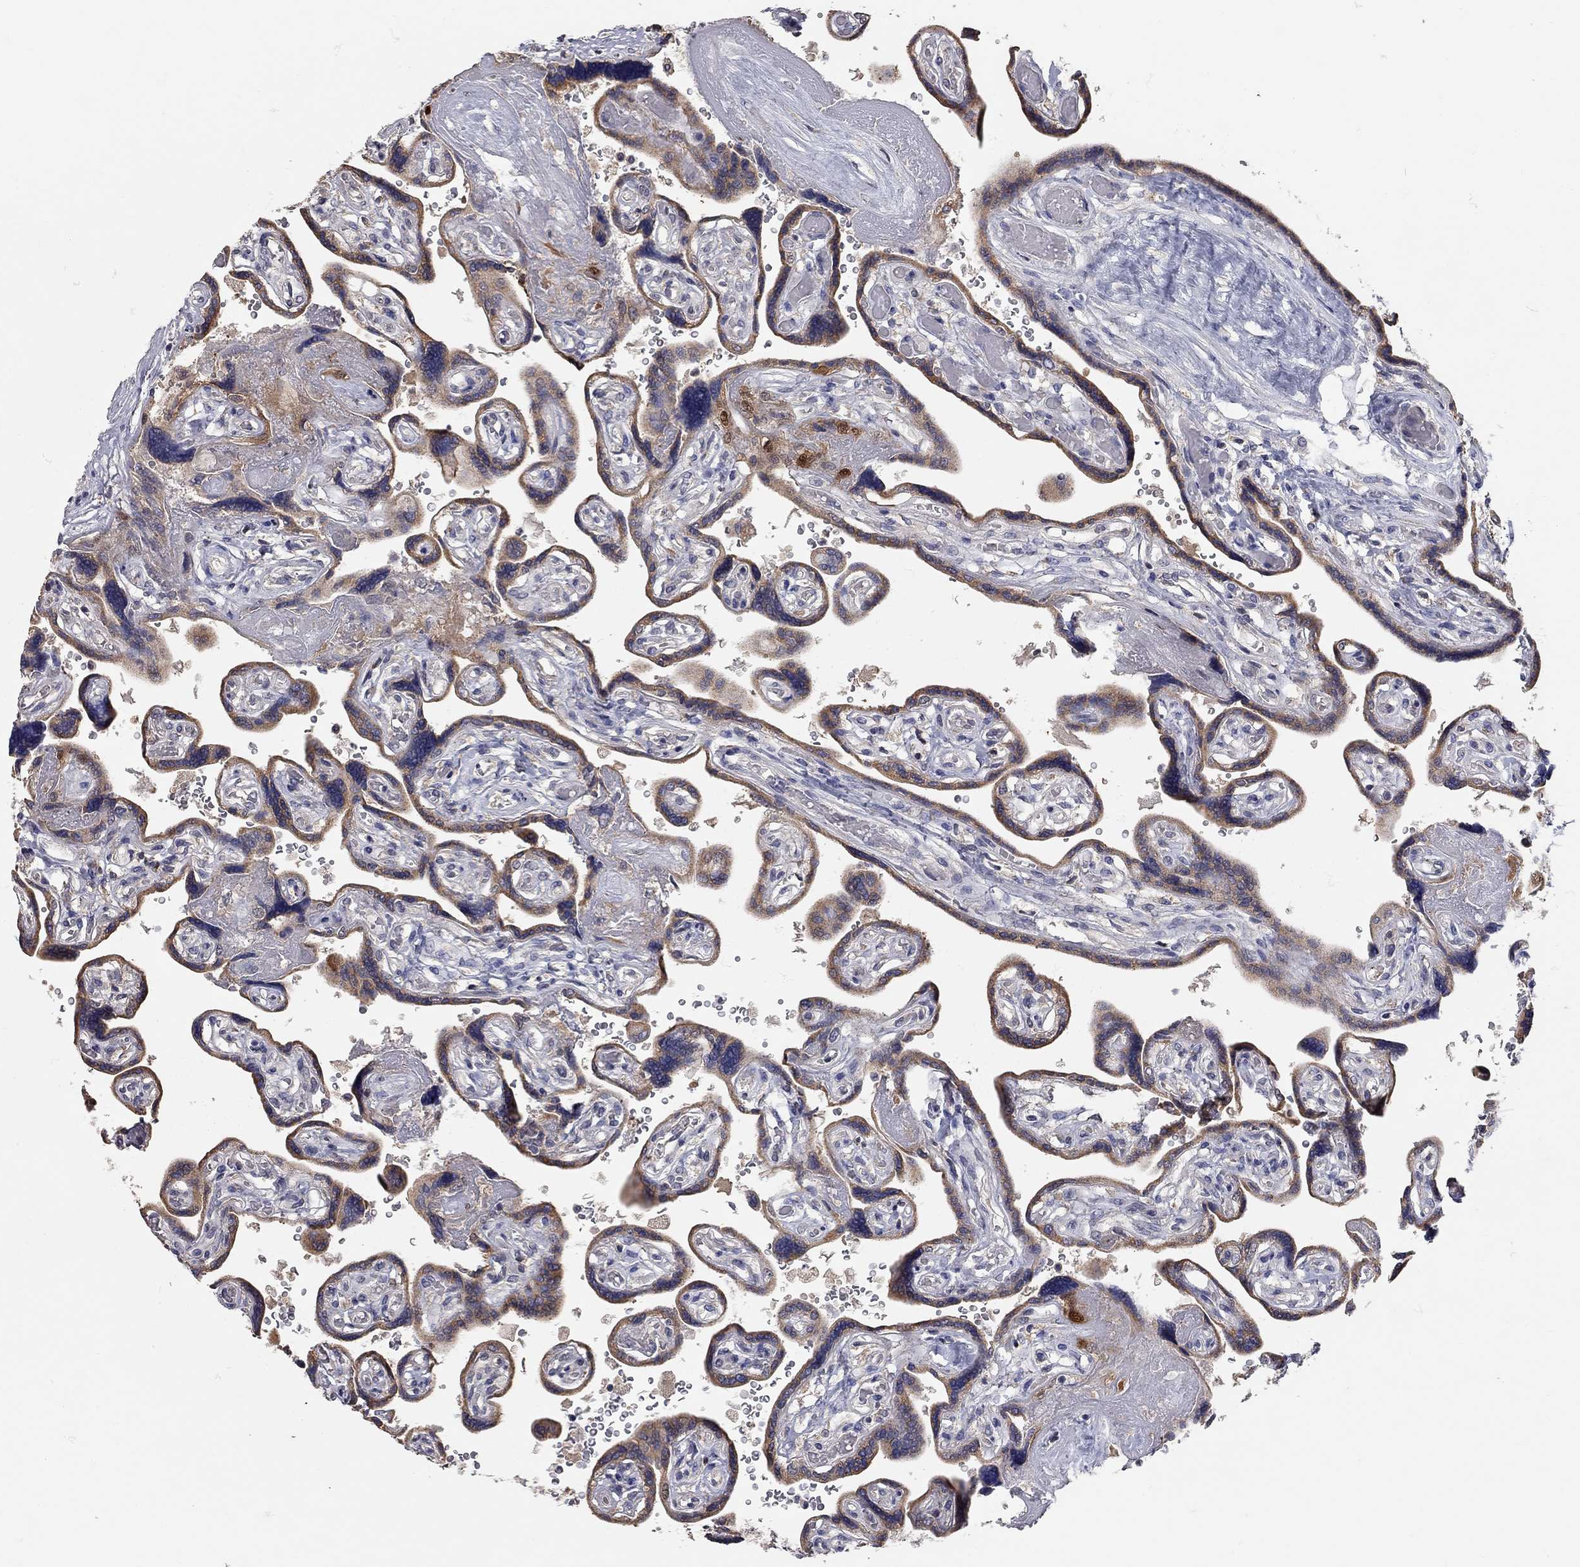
{"staining": {"intensity": "negative", "quantity": "none", "location": "none"}, "tissue": "placenta", "cell_type": "Decidual cells", "image_type": "normal", "snomed": [{"axis": "morphology", "description": "Normal tissue, NOS"}, {"axis": "topography", "description": "Placenta"}], "caption": "Decidual cells are negative for brown protein staining in unremarkable placenta. (DAB immunohistochemistry (IHC) visualized using brightfield microscopy, high magnification).", "gene": "XAGE2", "patient": {"sex": "female", "age": 32}}